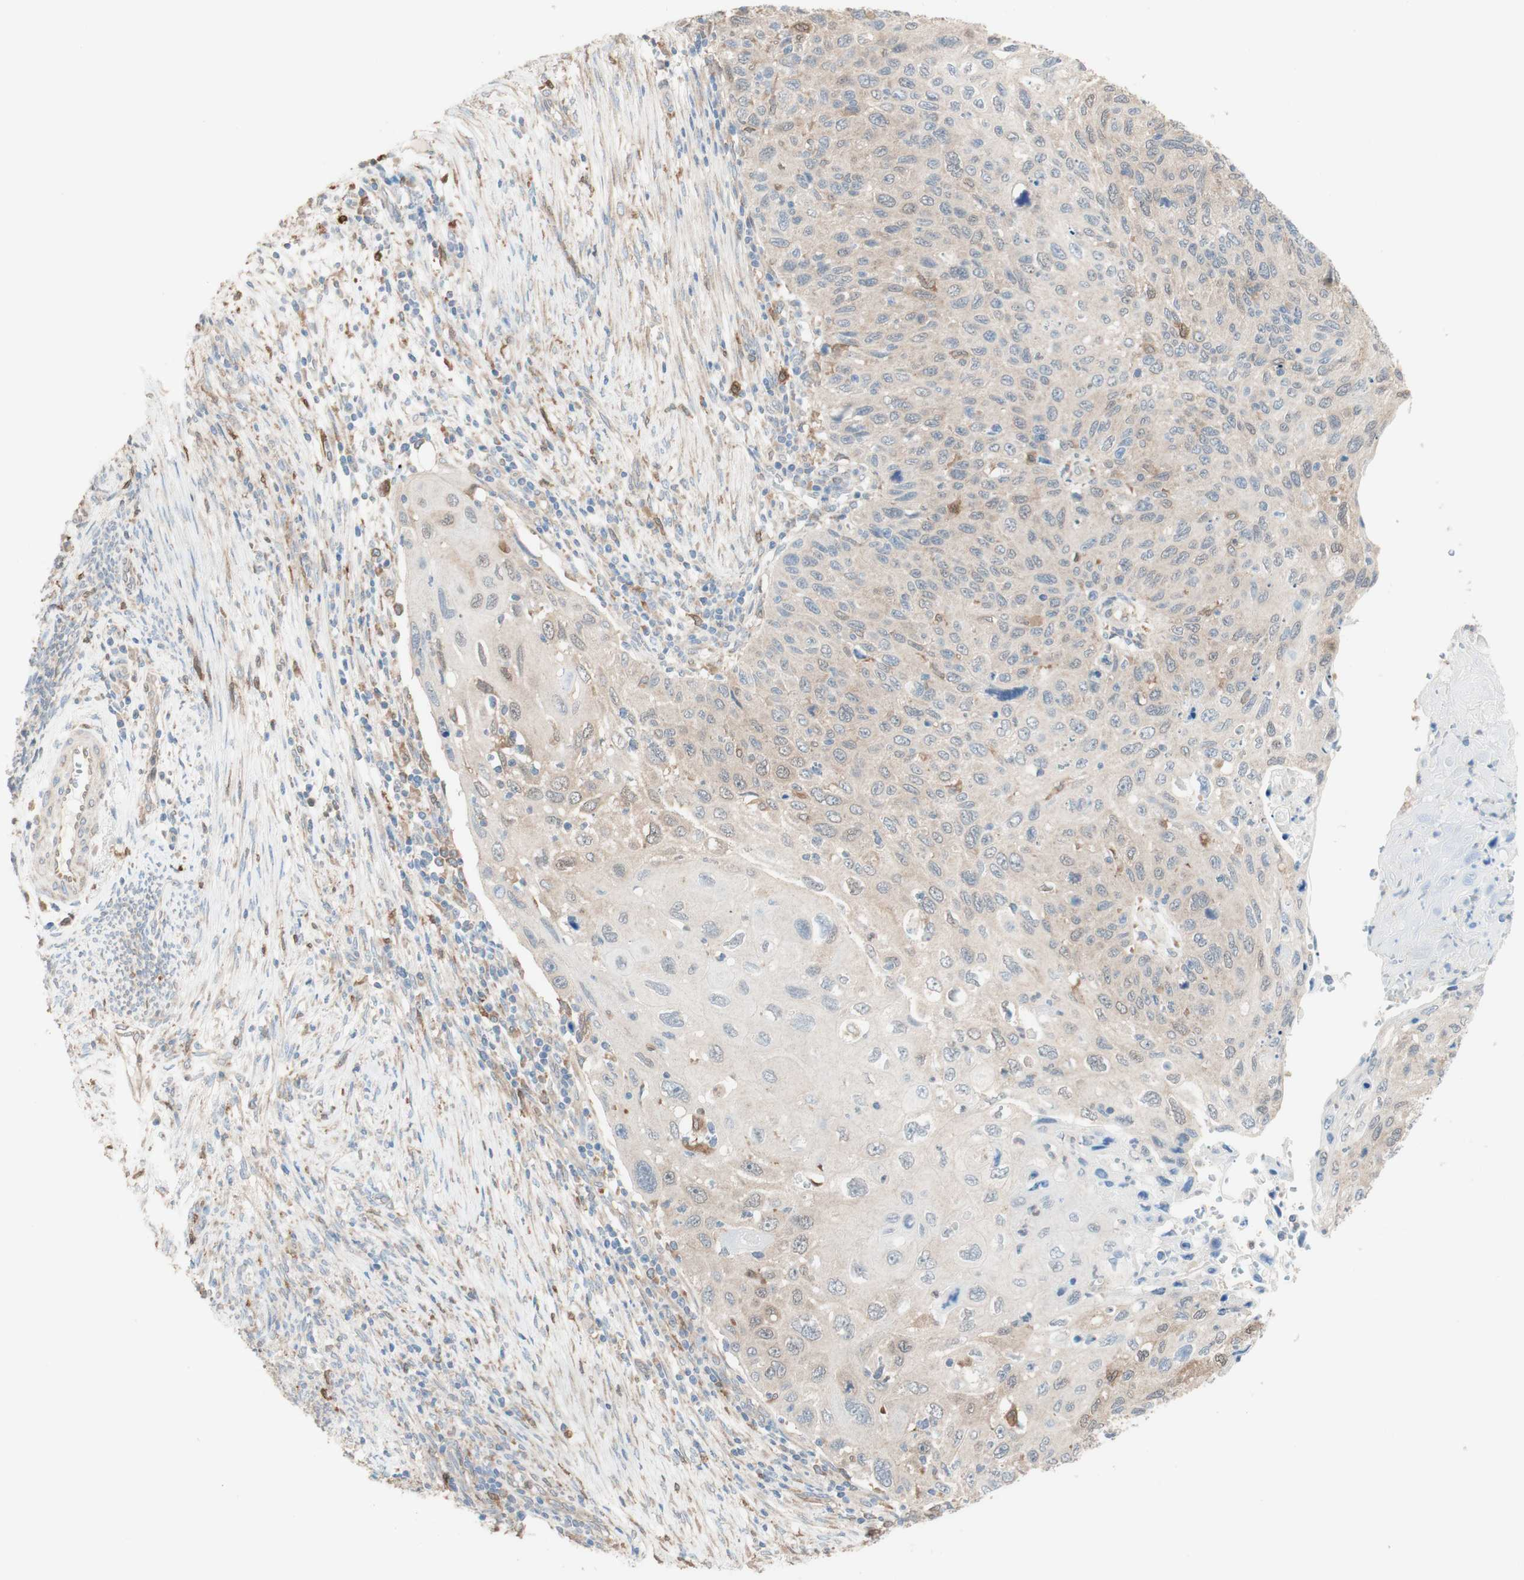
{"staining": {"intensity": "weak", "quantity": "<25%", "location": "nuclear"}, "tissue": "cervical cancer", "cell_type": "Tumor cells", "image_type": "cancer", "snomed": [{"axis": "morphology", "description": "Squamous cell carcinoma, NOS"}, {"axis": "topography", "description": "Cervix"}], "caption": "The immunohistochemistry (IHC) photomicrograph has no significant positivity in tumor cells of cervical cancer tissue.", "gene": "COMT", "patient": {"sex": "female", "age": 70}}